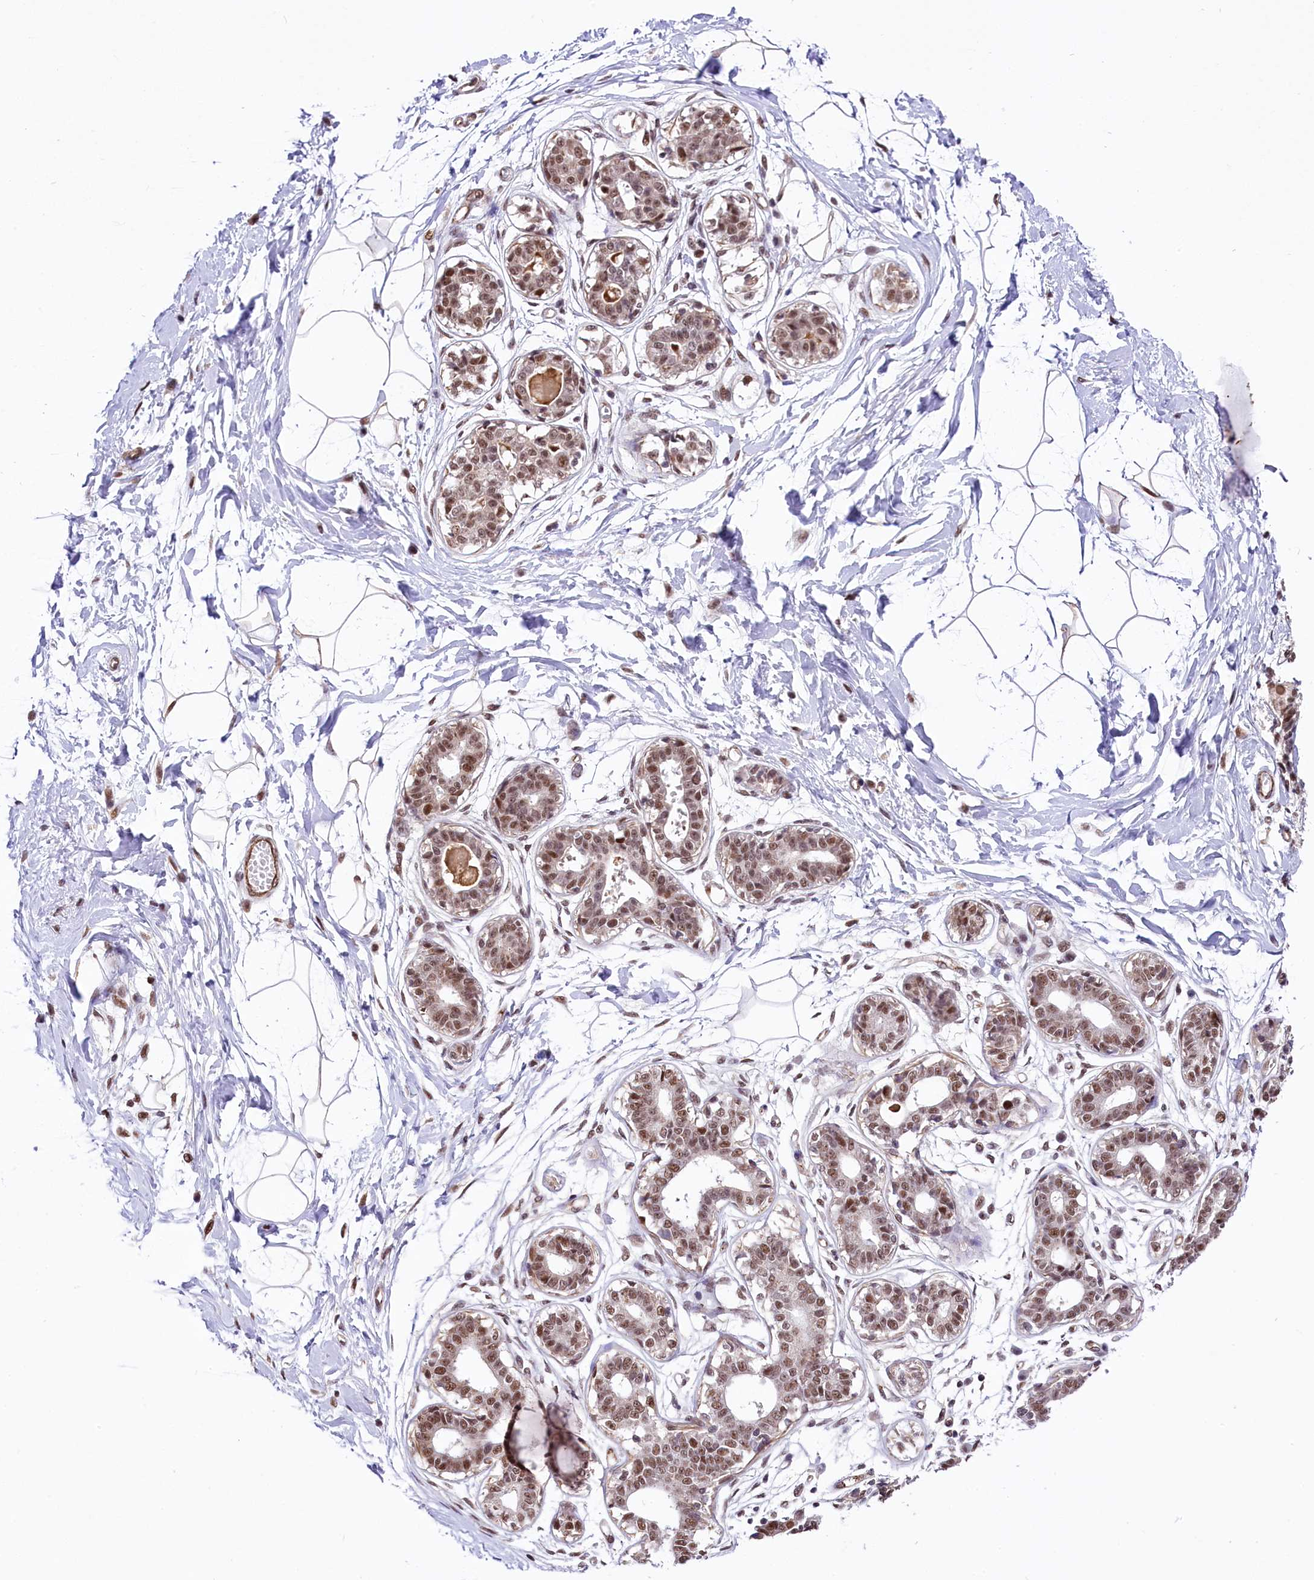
{"staining": {"intensity": "moderate", "quantity": ">75%", "location": "cytoplasmic/membranous,nuclear"}, "tissue": "breast", "cell_type": "Adipocytes", "image_type": "normal", "snomed": [{"axis": "morphology", "description": "Normal tissue, NOS"}, {"axis": "topography", "description": "Breast"}], "caption": "Adipocytes demonstrate moderate cytoplasmic/membranous,nuclear expression in about >75% of cells in unremarkable breast.", "gene": "MRPL54", "patient": {"sex": "female", "age": 45}}